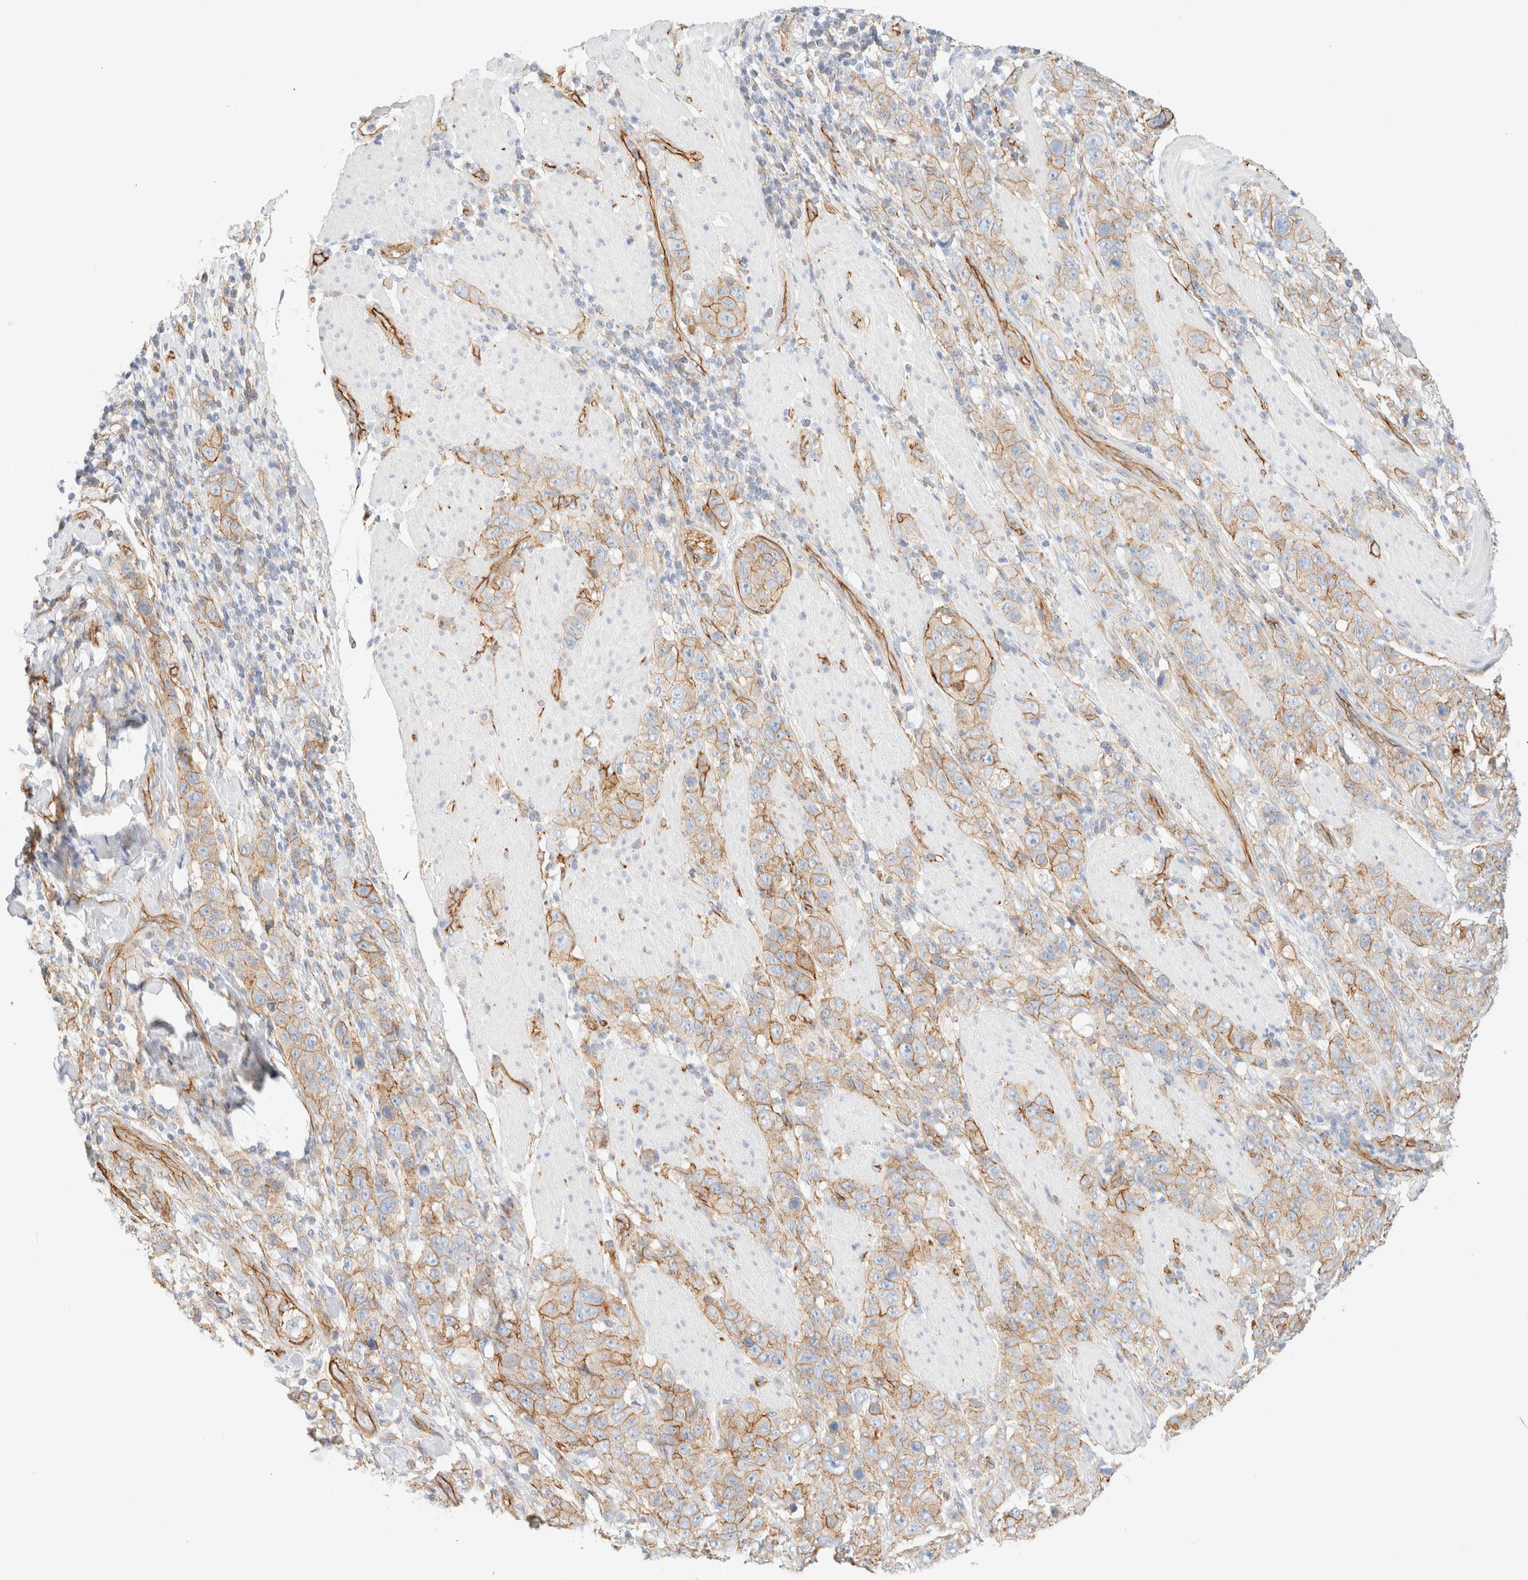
{"staining": {"intensity": "moderate", "quantity": ">75%", "location": "cytoplasmic/membranous"}, "tissue": "stomach cancer", "cell_type": "Tumor cells", "image_type": "cancer", "snomed": [{"axis": "morphology", "description": "Adenocarcinoma, NOS"}, {"axis": "topography", "description": "Stomach"}], "caption": "Brown immunohistochemical staining in stomach adenocarcinoma demonstrates moderate cytoplasmic/membranous positivity in approximately >75% of tumor cells.", "gene": "CYB5R4", "patient": {"sex": "male", "age": 48}}